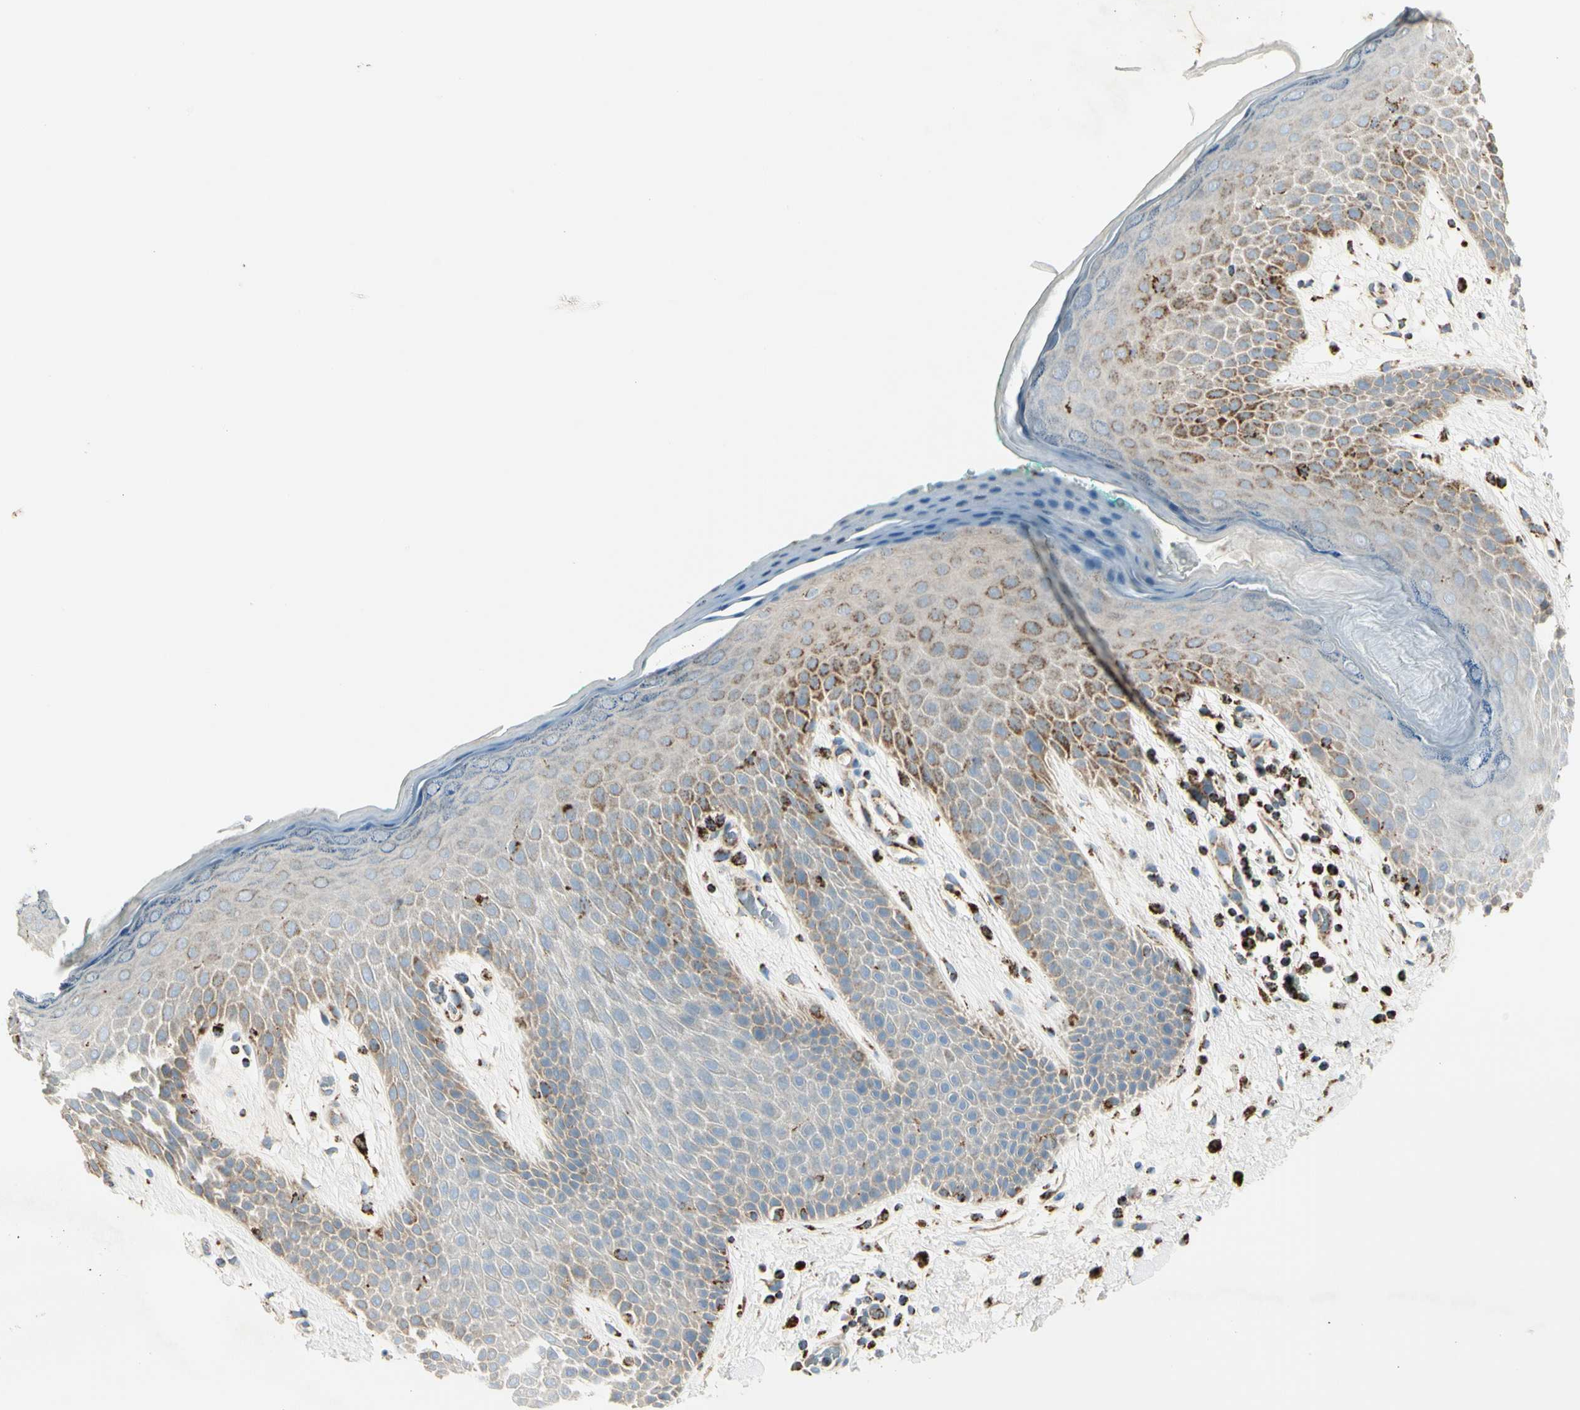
{"staining": {"intensity": "strong", "quantity": "<25%", "location": "cytoplasmic/membranous"}, "tissue": "skin", "cell_type": "Epidermal cells", "image_type": "normal", "snomed": [{"axis": "morphology", "description": "Normal tissue, NOS"}, {"axis": "topography", "description": "Anal"}], "caption": "Brown immunohistochemical staining in normal skin displays strong cytoplasmic/membranous staining in about <25% of epidermal cells.", "gene": "ME2", "patient": {"sex": "male", "age": 74}}